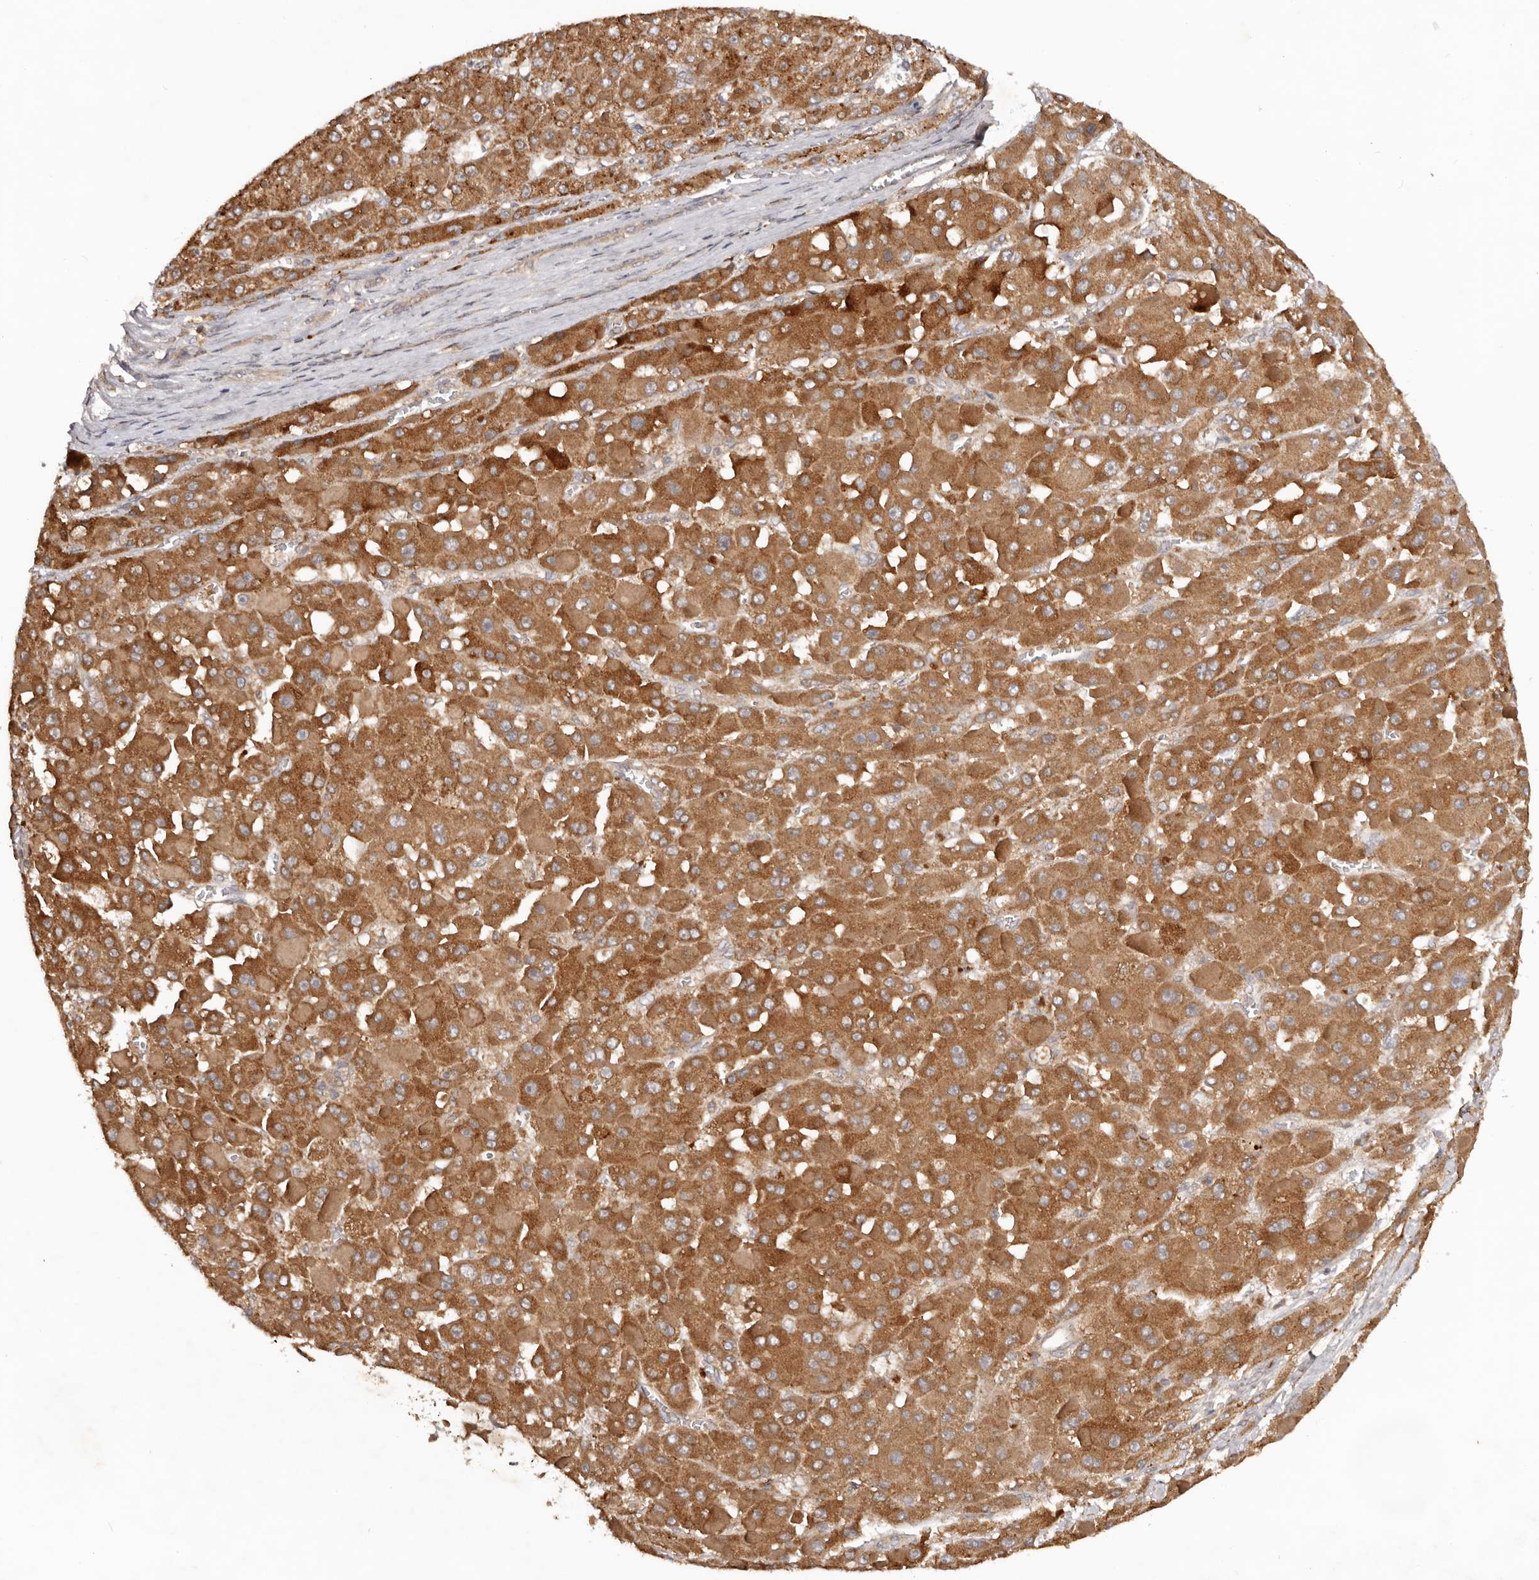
{"staining": {"intensity": "strong", "quantity": ">75%", "location": "cytoplasmic/membranous"}, "tissue": "liver cancer", "cell_type": "Tumor cells", "image_type": "cancer", "snomed": [{"axis": "morphology", "description": "Carcinoma, Hepatocellular, NOS"}, {"axis": "topography", "description": "Liver"}], "caption": "A micrograph of liver cancer (hepatocellular carcinoma) stained for a protein displays strong cytoplasmic/membranous brown staining in tumor cells.", "gene": "PKIB", "patient": {"sex": "female", "age": 73}}